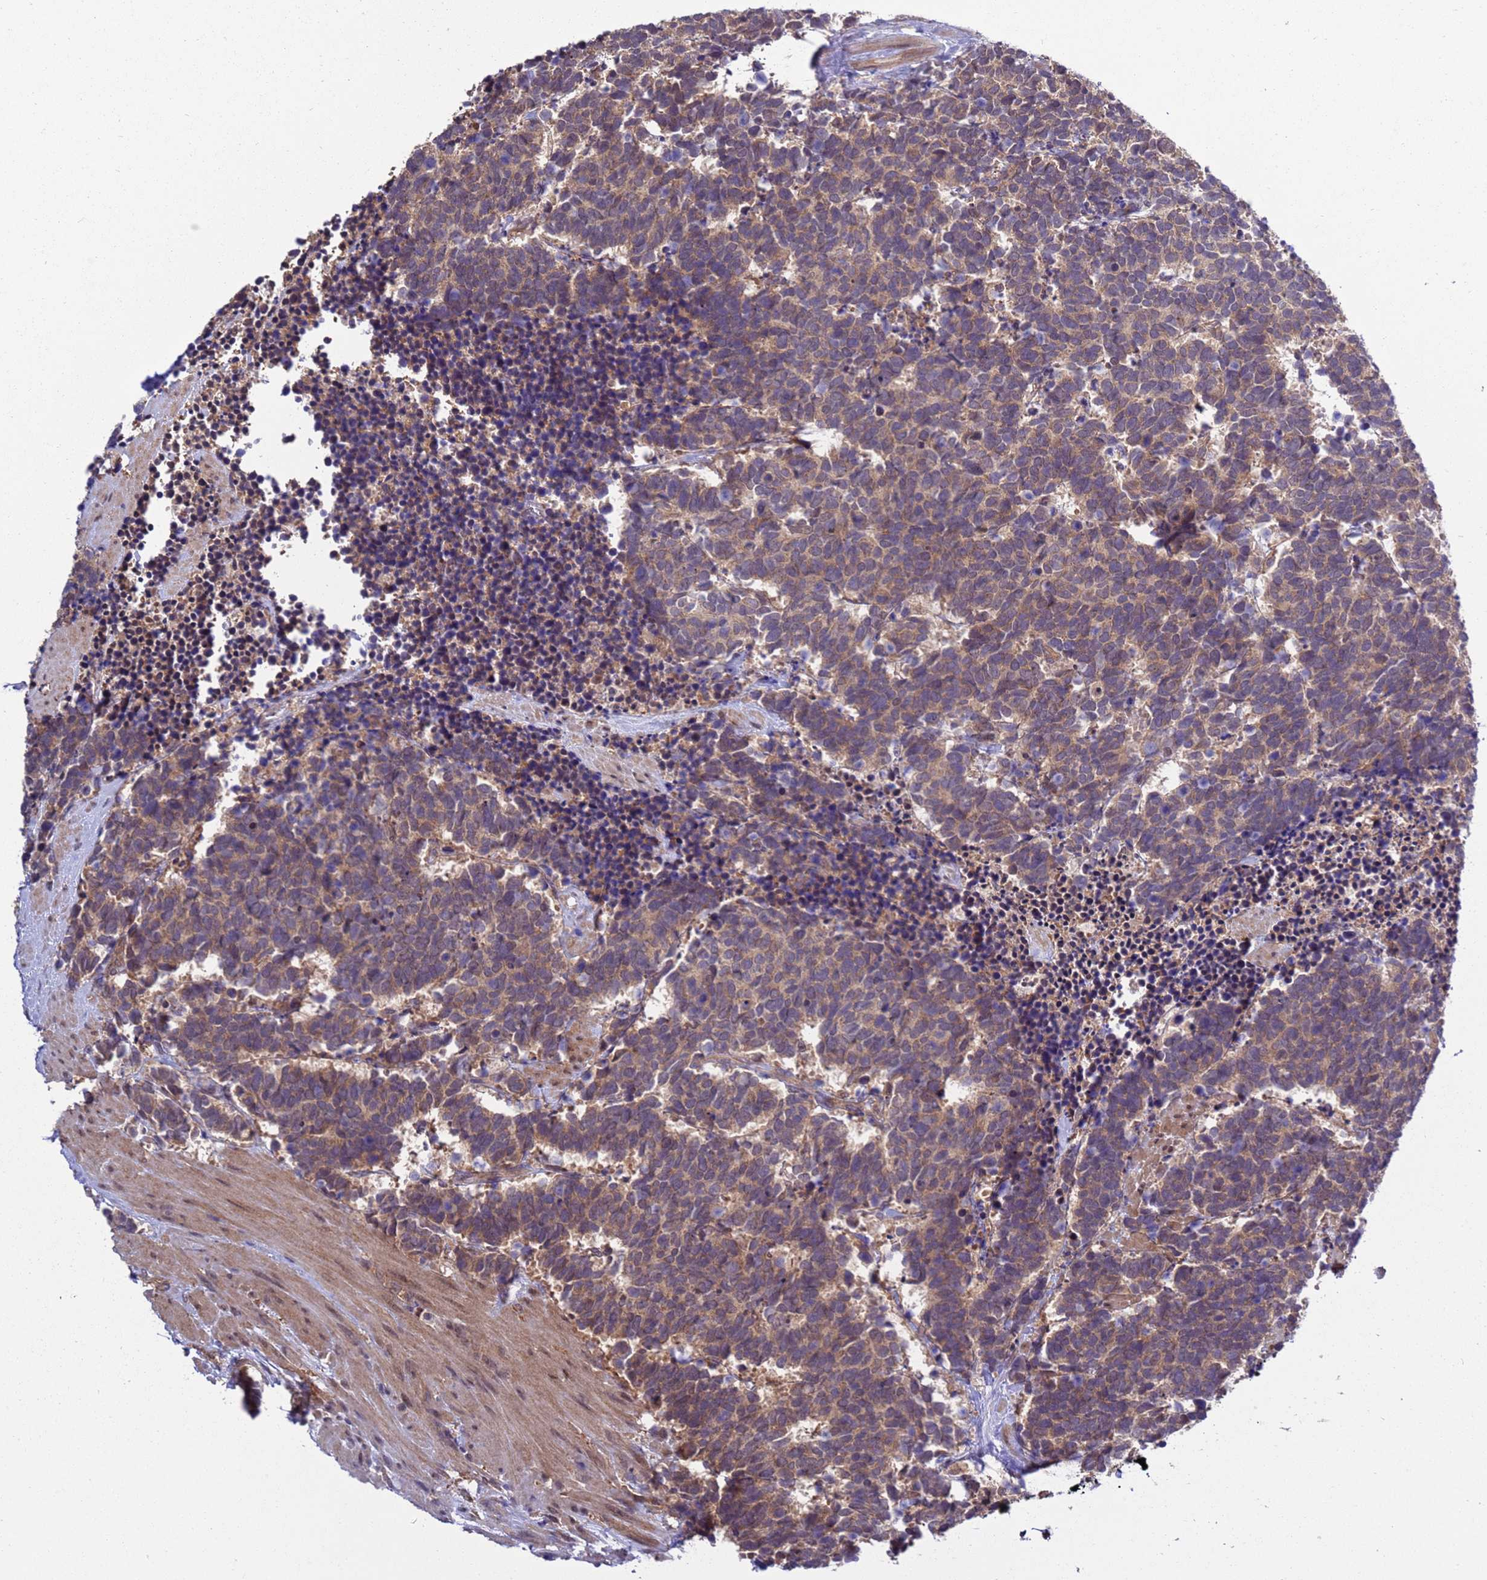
{"staining": {"intensity": "moderate", "quantity": ">75%", "location": "cytoplasmic/membranous"}, "tissue": "carcinoid", "cell_type": "Tumor cells", "image_type": "cancer", "snomed": [{"axis": "morphology", "description": "Carcinoma, NOS"}, {"axis": "morphology", "description": "Carcinoid, malignant, NOS"}, {"axis": "topography", "description": "Prostate"}], "caption": "Carcinoid was stained to show a protein in brown. There is medium levels of moderate cytoplasmic/membranous staining in approximately >75% of tumor cells. (Brightfield microscopy of DAB IHC at high magnification).", "gene": "ZFP69B", "patient": {"sex": "male", "age": 57}}